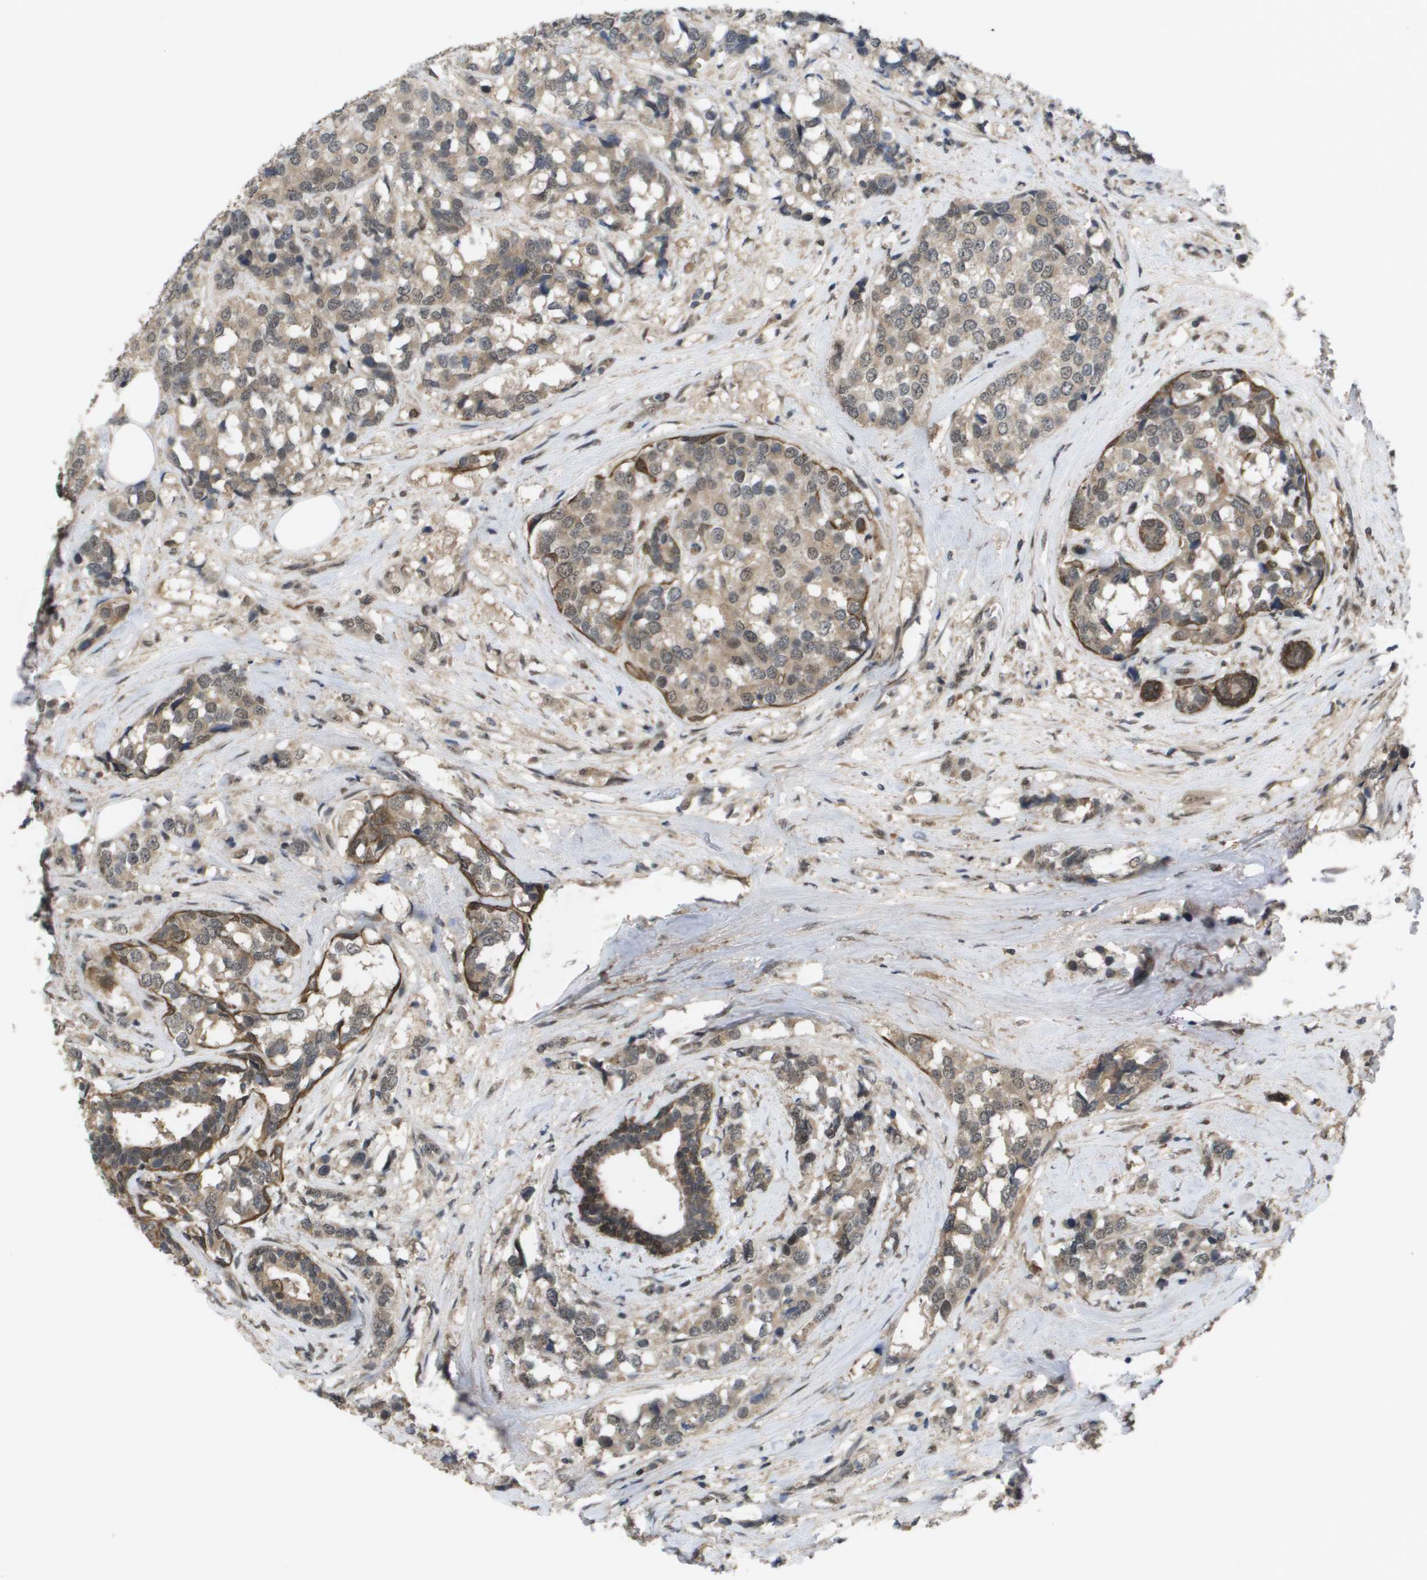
{"staining": {"intensity": "weak", "quantity": ">75%", "location": "cytoplasmic/membranous,nuclear"}, "tissue": "breast cancer", "cell_type": "Tumor cells", "image_type": "cancer", "snomed": [{"axis": "morphology", "description": "Lobular carcinoma"}, {"axis": "topography", "description": "Breast"}], "caption": "The photomicrograph shows staining of breast cancer, revealing weak cytoplasmic/membranous and nuclear protein staining (brown color) within tumor cells. The staining was performed using DAB (3,3'-diaminobenzidine), with brown indicating positive protein expression. Nuclei are stained blue with hematoxylin.", "gene": "AMBRA1", "patient": {"sex": "female", "age": 59}}